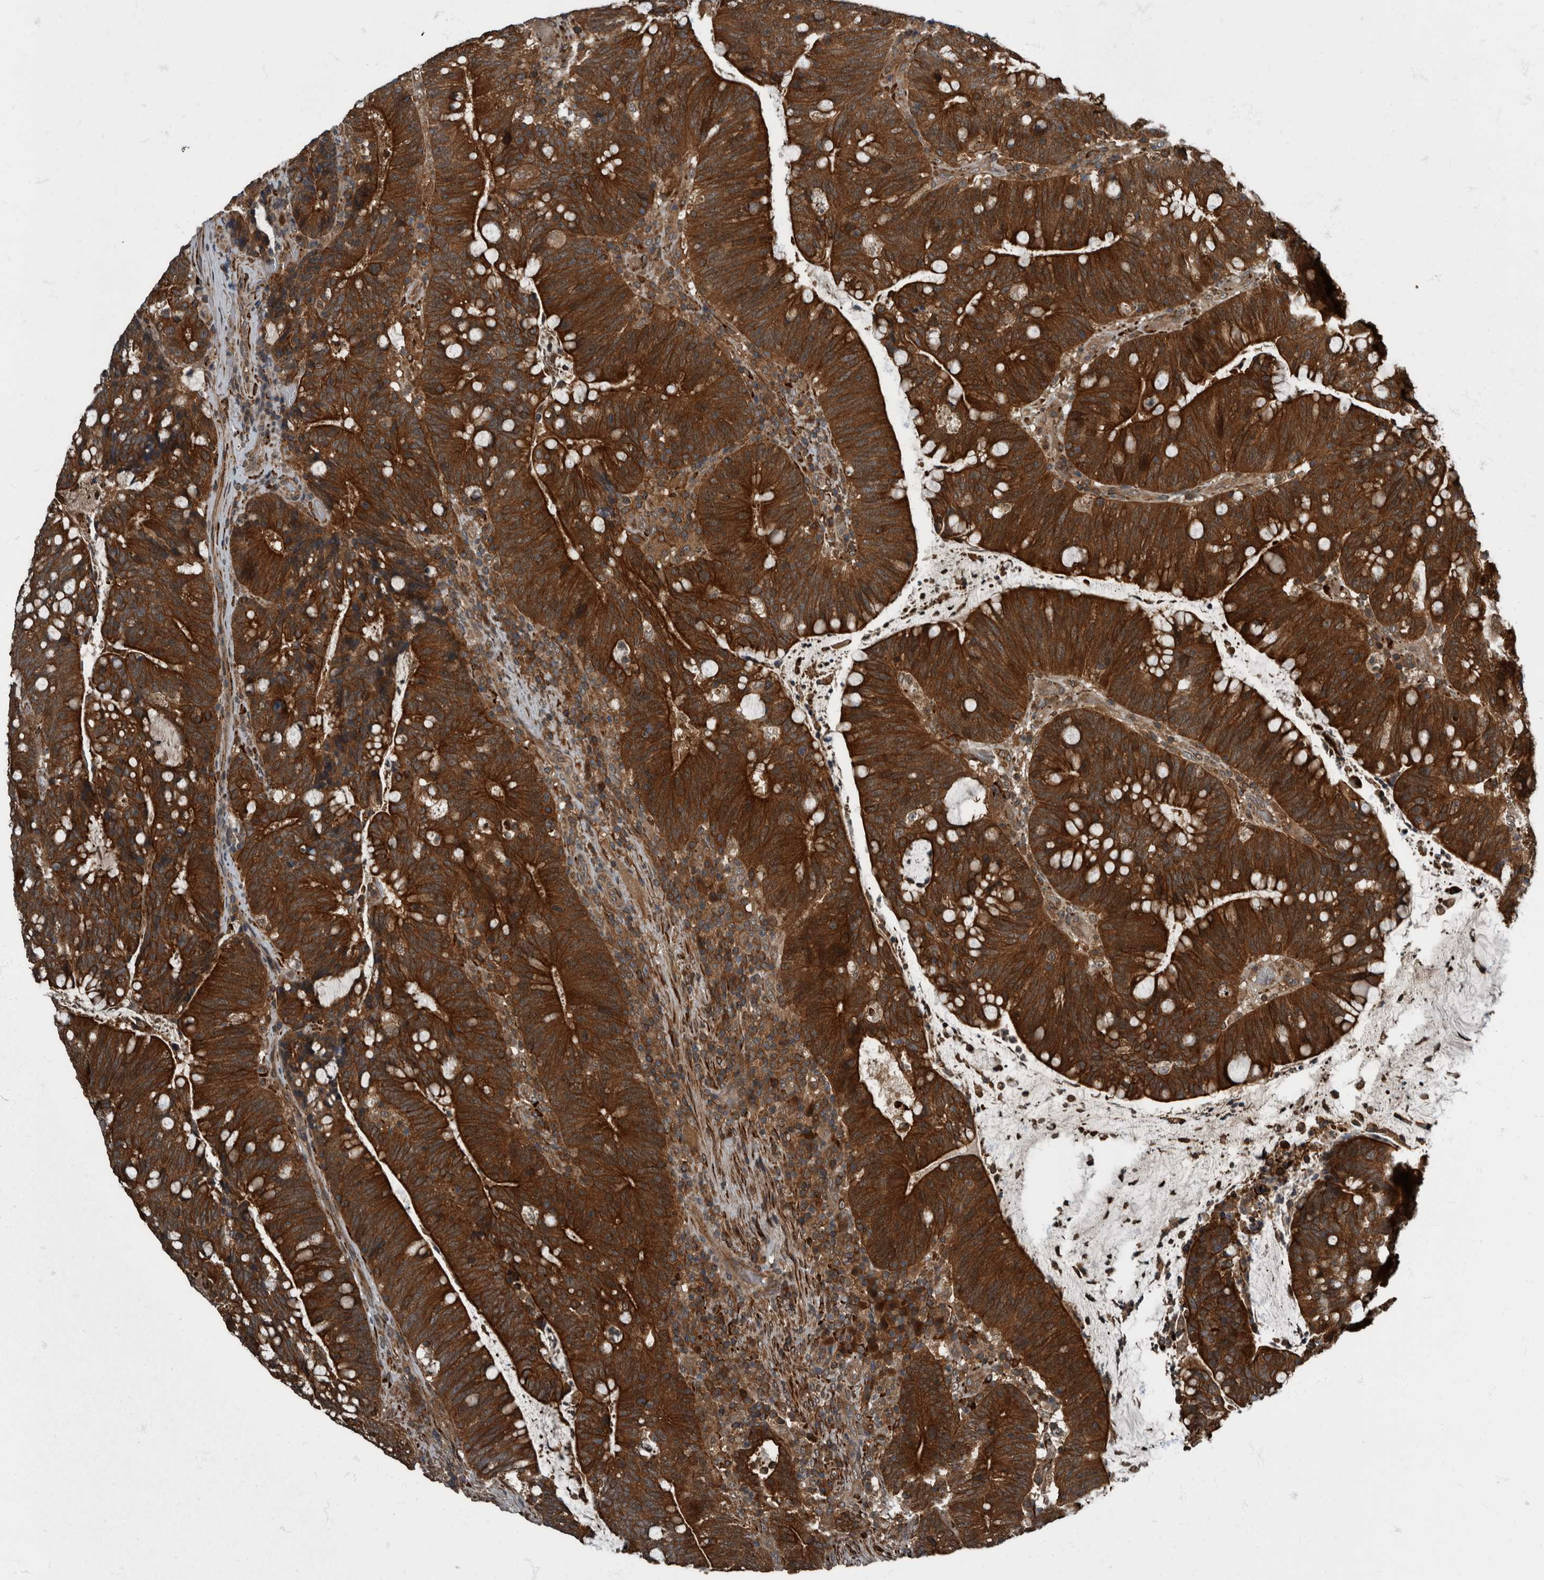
{"staining": {"intensity": "strong", "quantity": ">75%", "location": "cytoplasmic/membranous"}, "tissue": "colorectal cancer", "cell_type": "Tumor cells", "image_type": "cancer", "snomed": [{"axis": "morphology", "description": "Adenocarcinoma, NOS"}, {"axis": "topography", "description": "Colon"}], "caption": "An IHC photomicrograph of neoplastic tissue is shown. Protein staining in brown labels strong cytoplasmic/membranous positivity in colorectal cancer (adenocarcinoma) within tumor cells.", "gene": "RABGGTB", "patient": {"sex": "female", "age": 66}}